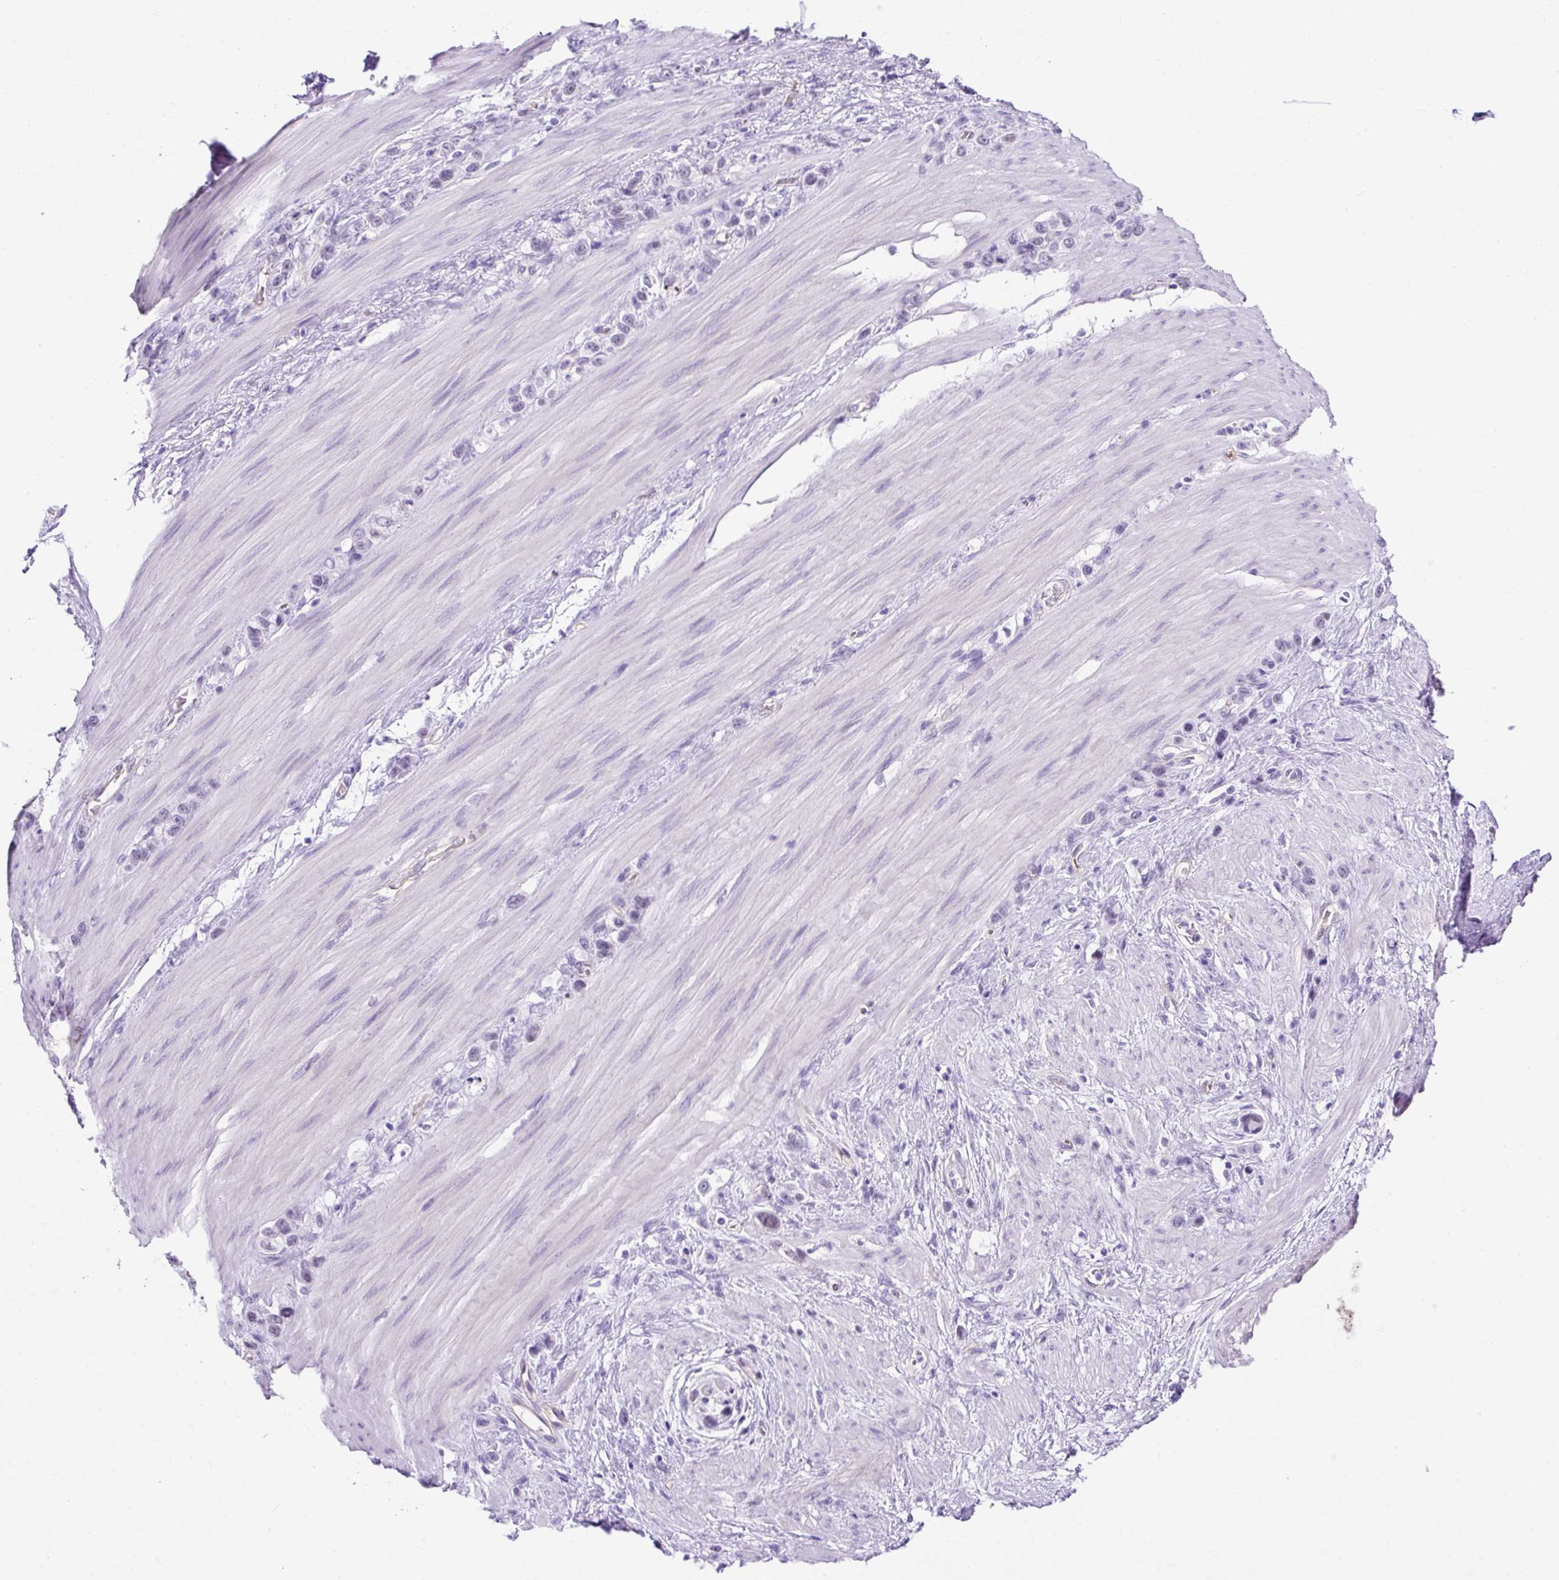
{"staining": {"intensity": "negative", "quantity": "none", "location": "none"}, "tissue": "stomach cancer", "cell_type": "Tumor cells", "image_type": "cancer", "snomed": [{"axis": "morphology", "description": "Adenocarcinoma, NOS"}, {"axis": "morphology", "description": "Adenocarcinoma, High grade"}, {"axis": "topography", "description": "Stomach, upper"}, {"axis": "topography", "description": "Stomach, lower"}], "caption": "A histopathology image of human stomach cancer (adenocarcinoma (high-grade)) is negative for staining in tumor cells.", "gene": "KRT12", "patient": {"sex": "female", "age": 65}}